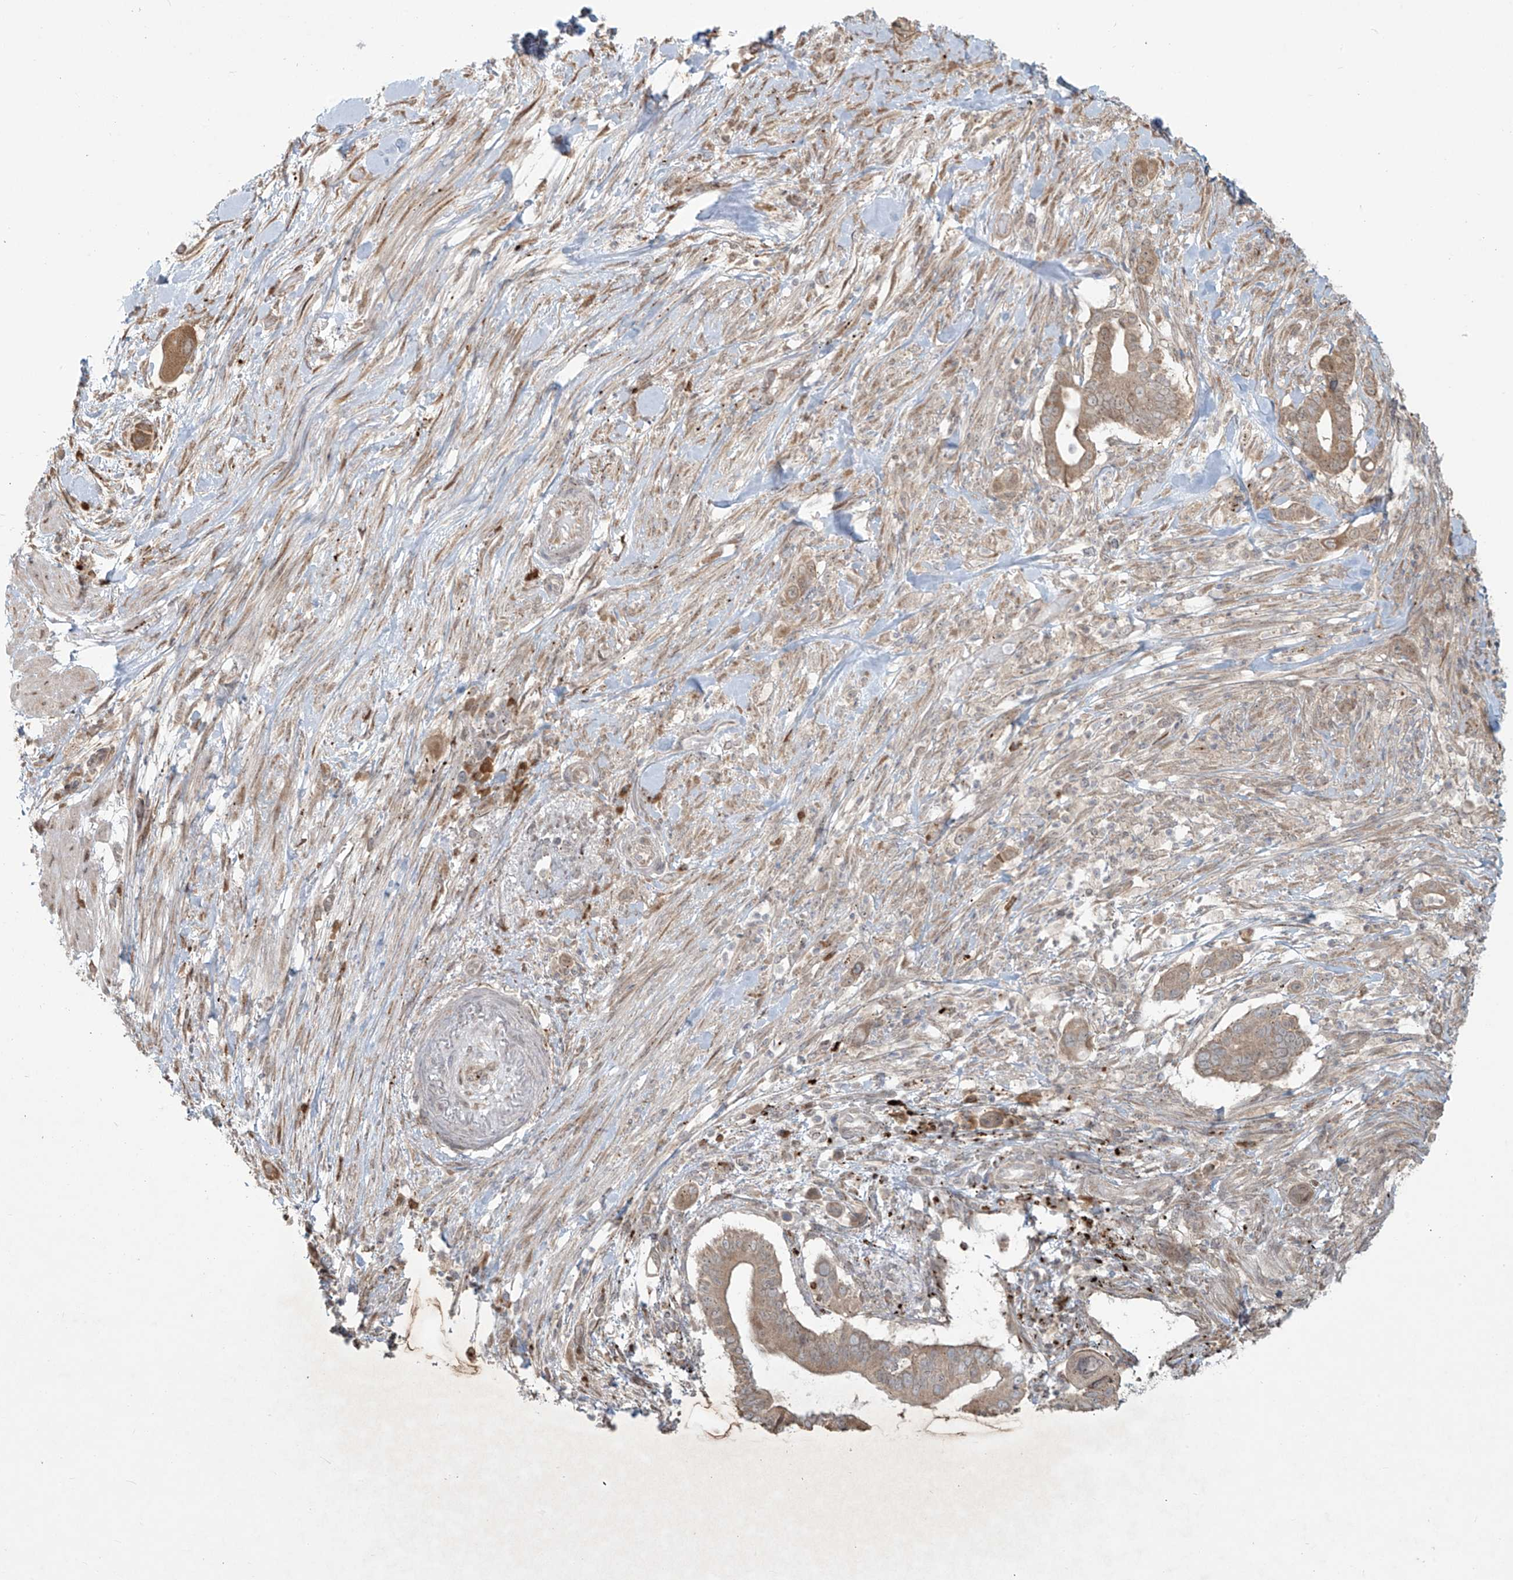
{"staining": {"intensity": "weak", "quantity": ">75%", "location": "cytoplasmic/membranous"}, "tissue": "pancreatic cancer", "cell_type": "Tumor cells", "image_type": "cancer", "snomed": [{"axis": "morphology", "description": "Adenocarcinoma, NOS"}, {"axis": "topography", "description": "Pancreas"}], "caption": "Protein expression by IHC reveals weak cytoplasmic/membranous positivity in about >75% of tumor cells in pancreatic cancer.", "gene": "PLEKHM3", "patient": {"sex": "male", "age": 68}}